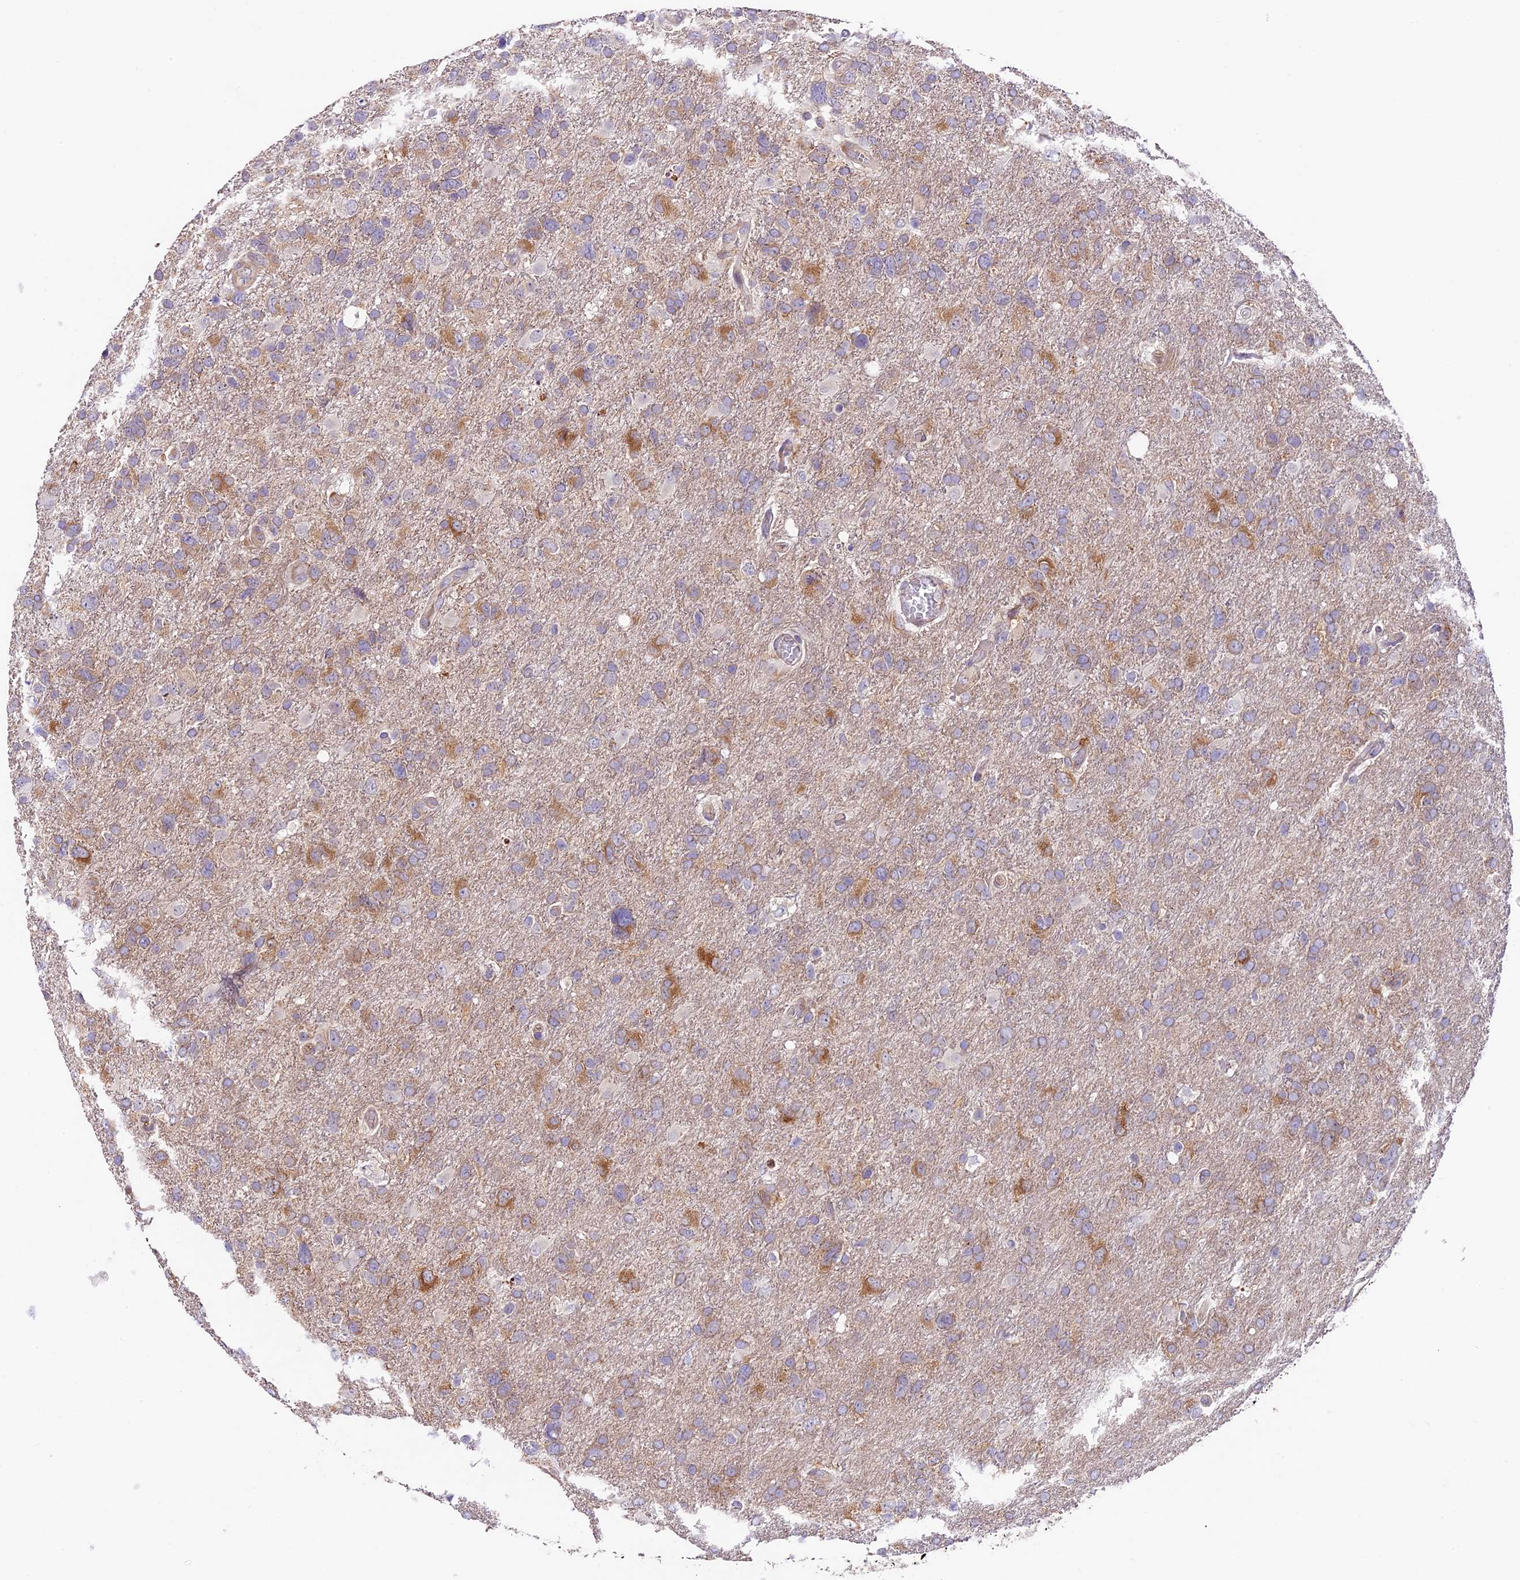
{"staining": {"intensity": "moderate", "quantity": "<25%", "location": "cytoplasmic/membranous"}, "tissue": "glioma", "cell_type": "Tumor cells", "image_type": "cancer", "snomed": [{"axis": "morphology", "description": "Glioma, malignant, High grade"}, {"axis": "topography", "description": "Brain"}], "caption": "Glioma was stained to show a protein in brown. There is low levels of moderate cytoplasmic/membranous positivity in approximately <25% of tumor cells.", "gene": "LSM7", "patient": {"sex": "male", "age": 61}}